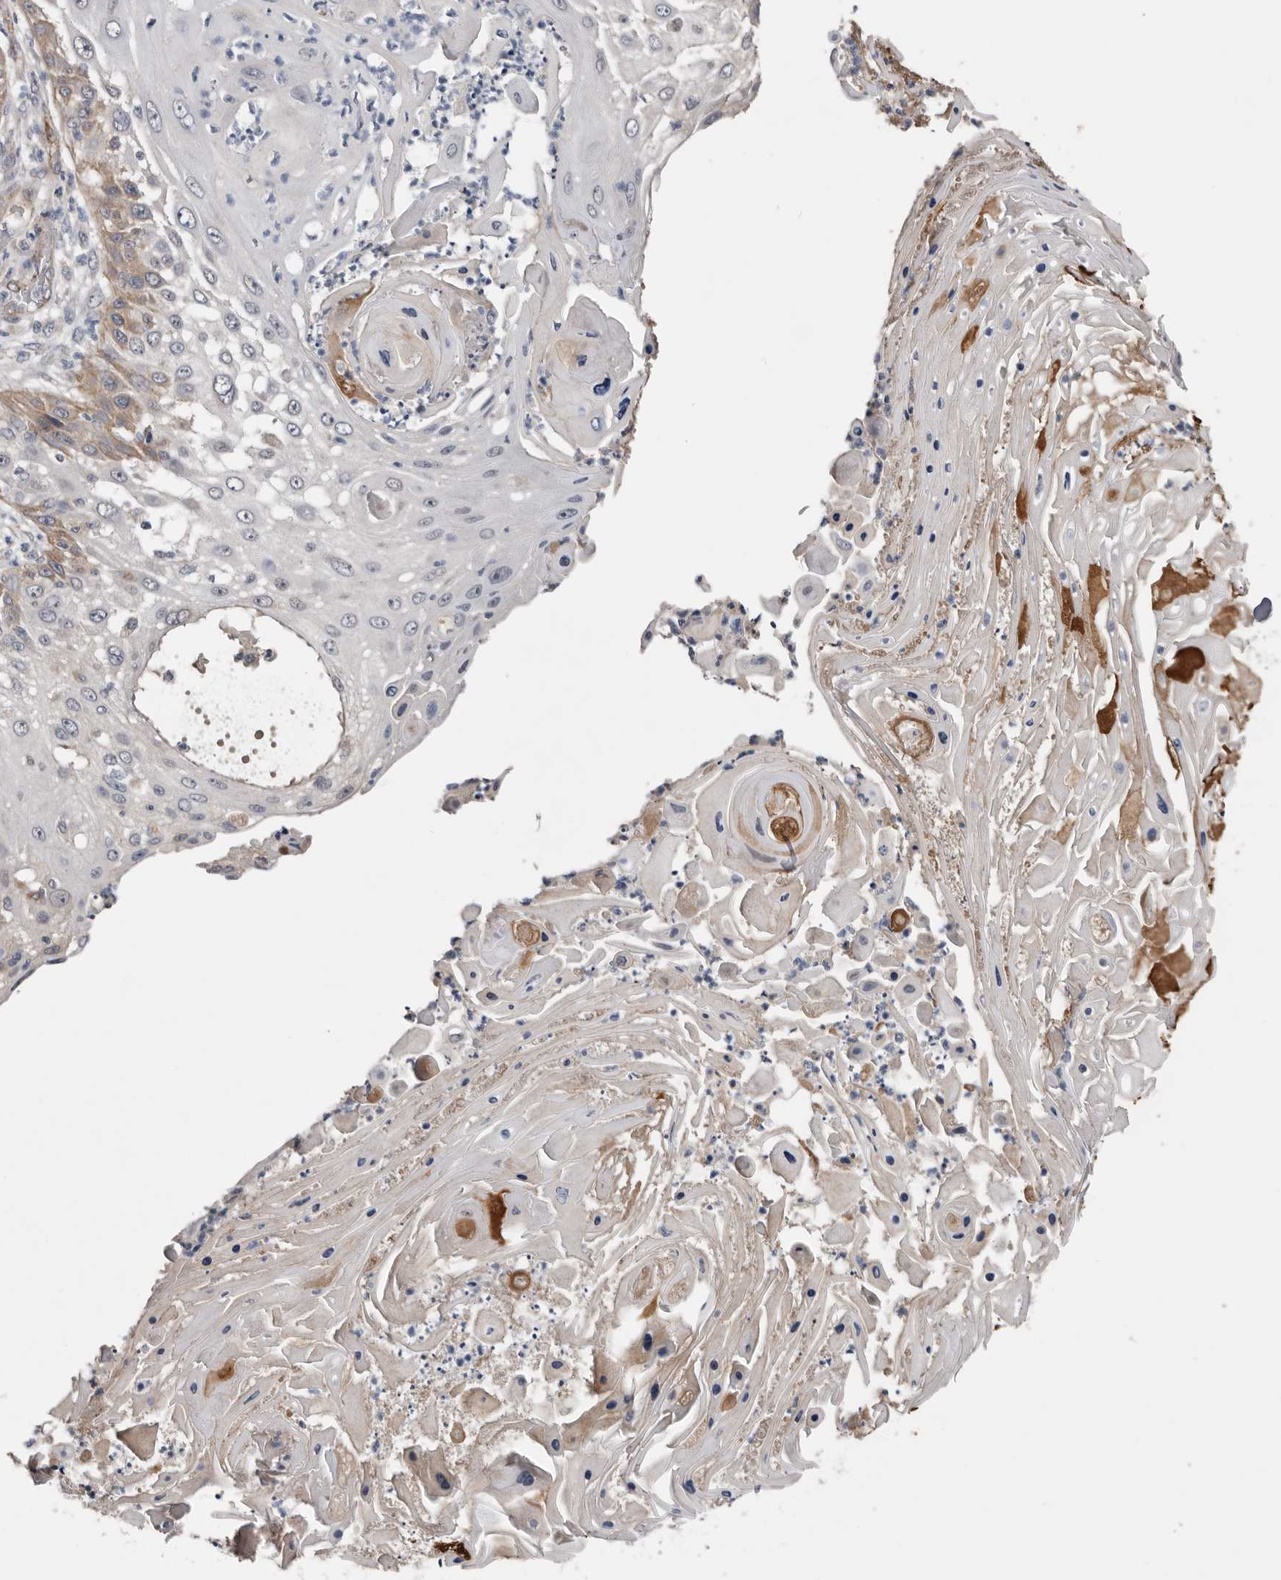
{"staining": {"intensity": "moderate", "quantity": "25%-75%", "location": "cytoplasmic/membranous"}, "tissue": "skin cancer", "cell_type": "Tumor cells", "image_type": "cancer", "snomed": [{"axis": "morphology", "description": "Squamous cell carcinoma, NOS"}, {"axis": "topography", "description": "Skin"}], "caption": "Immunohistochemistry micrograph of skin cancer (squamous cell carcinoma) stained for a protein (brown), which exhibits medium levels of moderate cytoplasmic/membranous staining in approximately 25%-75% of tumor cells.", "gene": "RANBP17", "patient": {"sex": "female", "age": 44}}